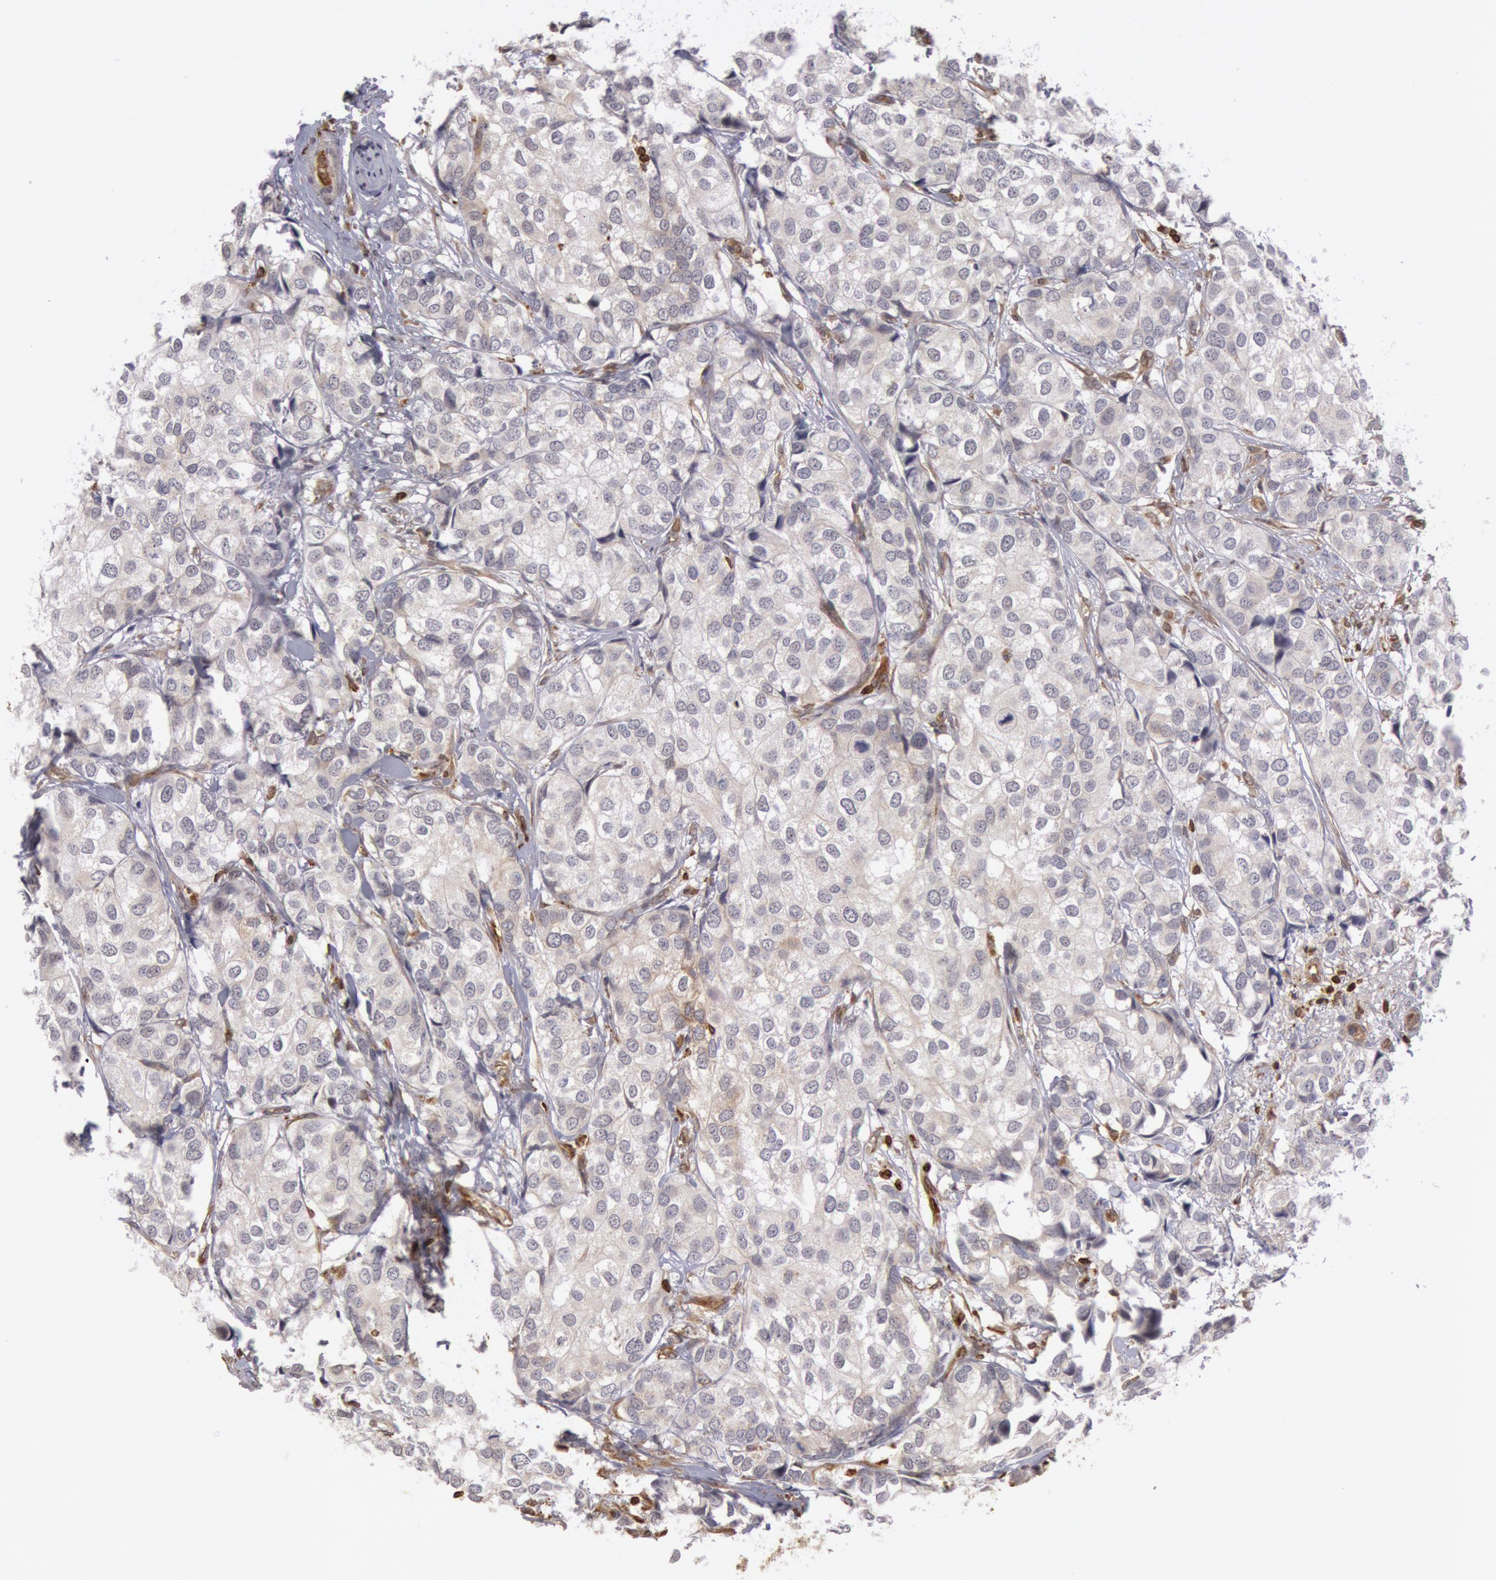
{"staining": {"intensity": "negative", "quantity": "none", "location": "none"}, "tissue": "breast cancer", "cell_type": "Tumor cells", "image_type": "cancer", "snomed": [{"axis": "morphology", "description": "Duct carcinoma"}, {"axis": "topography", "description": "Breast"}], "caption": "The photomicrograph displays no significant staining in tumor cells of breast cancer. (Stains: DAB immunohistochemistry with hematoxylin counter stain, Microscopy: brightfield microscopy at high magnification).", "gene": "TAP2", "patient": {"sex": "female", "age": 68}}